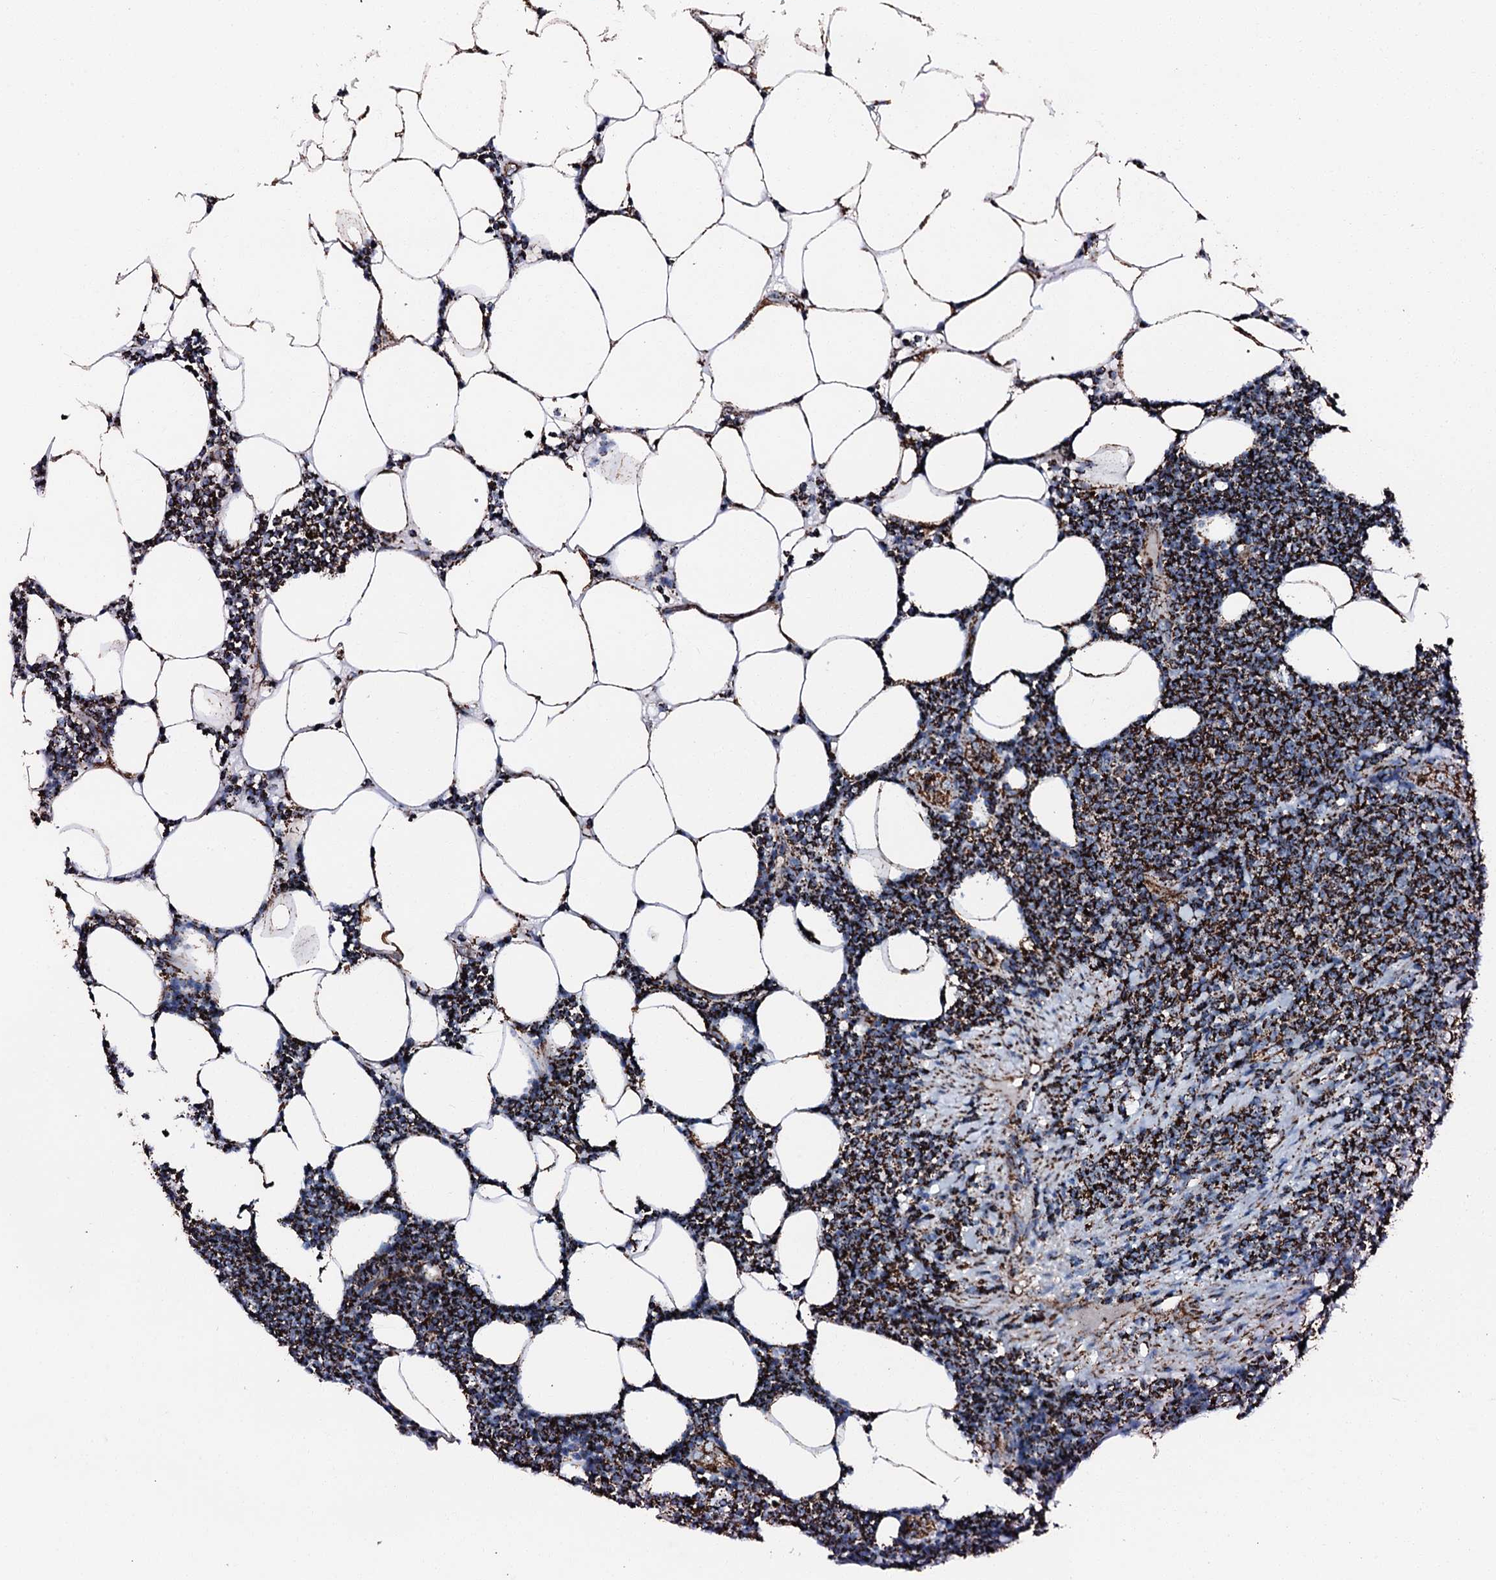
{"staining": {"intensity": "strong", "quantity": ">75%", "location": "cytoplasmic/membranous"}, "tissue": "lymphoma", "cell_type": "Tumor cells", "image_type": "cancer", "snomed": [{"axis": "morphology", "description": "Malignant lymphoma, non-Hodgkin's type, Low grade"}, {"axis": "topography", "description": "Lymph node"}], "caption": "About >75% of tumor cells in lymphoma exhibit strong cytoplasmic/membranous protein positivity as visualized by brown immunohistochemical staining.", "gene": "HADH", "patient": {"sex": "male", "age": 66}}